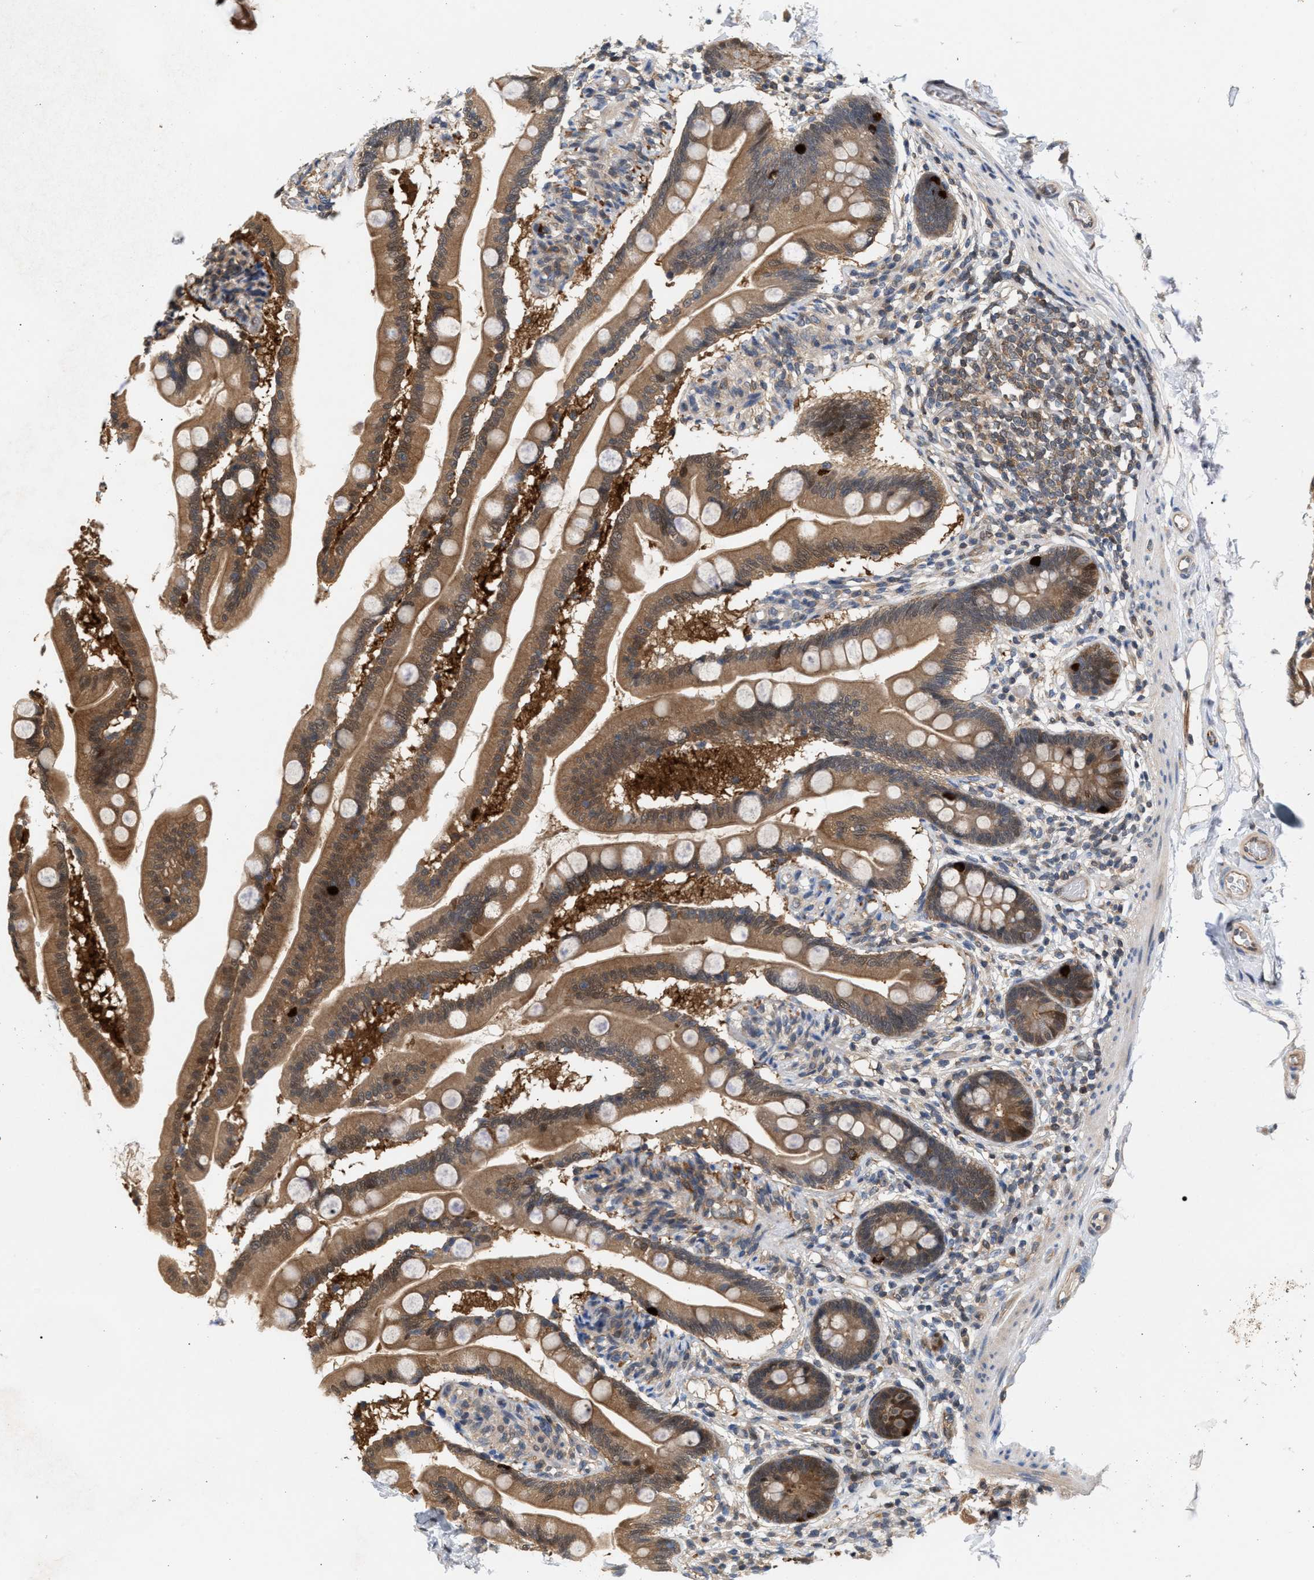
{"staining": {"intensity": "moderate", "quantity": ">75%", "location": "cytoplasmic/membranous"}, "tissue": "small intestine", "cell_type": "Glandular cells", "image_type": "normal", "snomed": [{"axis": "morphology", "description": "Normal tissue, NOS"}, {"axis": "topography", "description": "Small intestine"}], "caption": "Immunohistochemical staining of normal human small intestine displays >75% levels of moderate cytoplasmic/membranous protein expression in approximately >75% of glandular cells.", "gene": "GLOD4", "patient": {"sex": "female", "age": 56}}